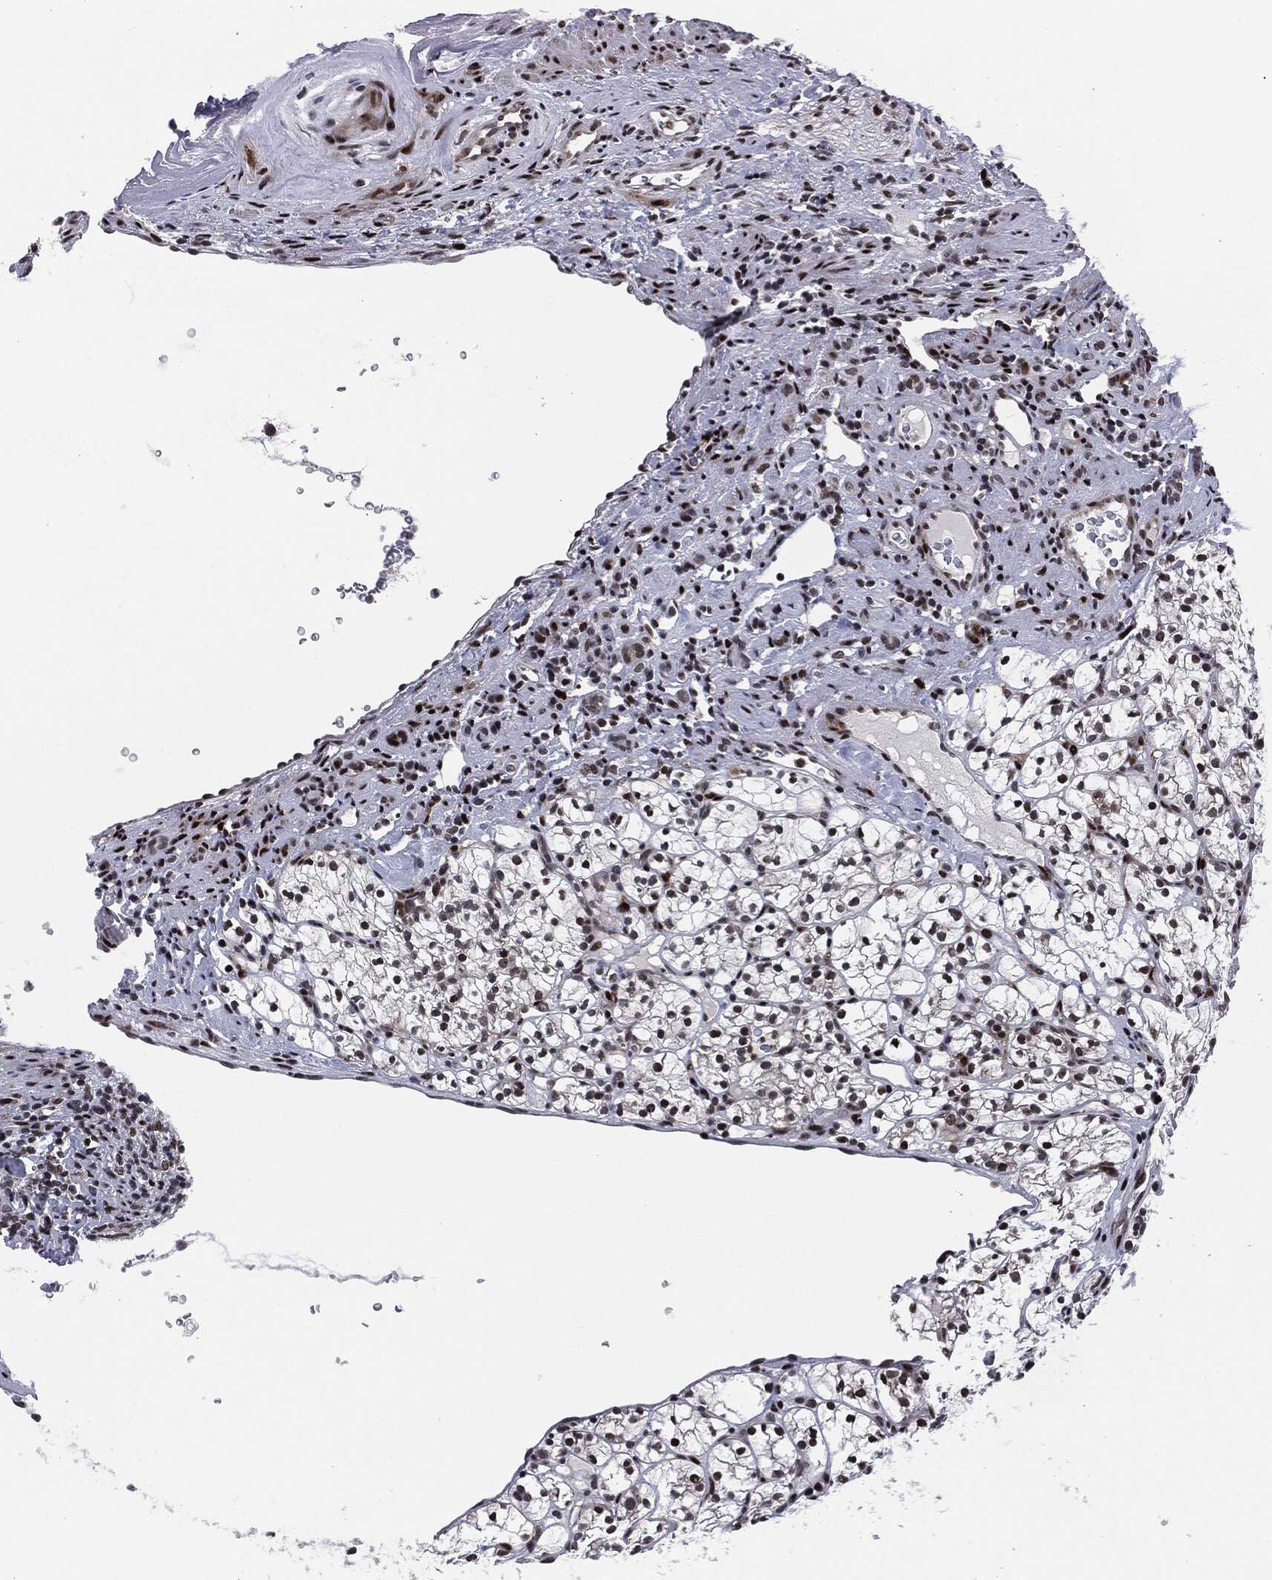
{"staining": {"intensity": "strong", "quantity": "25%-75%", "location": "nuclear"}, "tissue": "renal cancer", "cell_type": "Tumor cells", "image_type": "cancer", "snomed": [{"axis": "morphology", "description": "Adenocarcinoma, NOS"}, {"axis": "topography", "description": "Kidney"}], "caption": "Approximately 25%-75% of tumor cells in adenocarcinoma (renal) display strong nuclear protein staining as visualized by brown immunohistochemical staining.", "gene": "AKT2", "patient": {"sex": "female", "age": 89}}